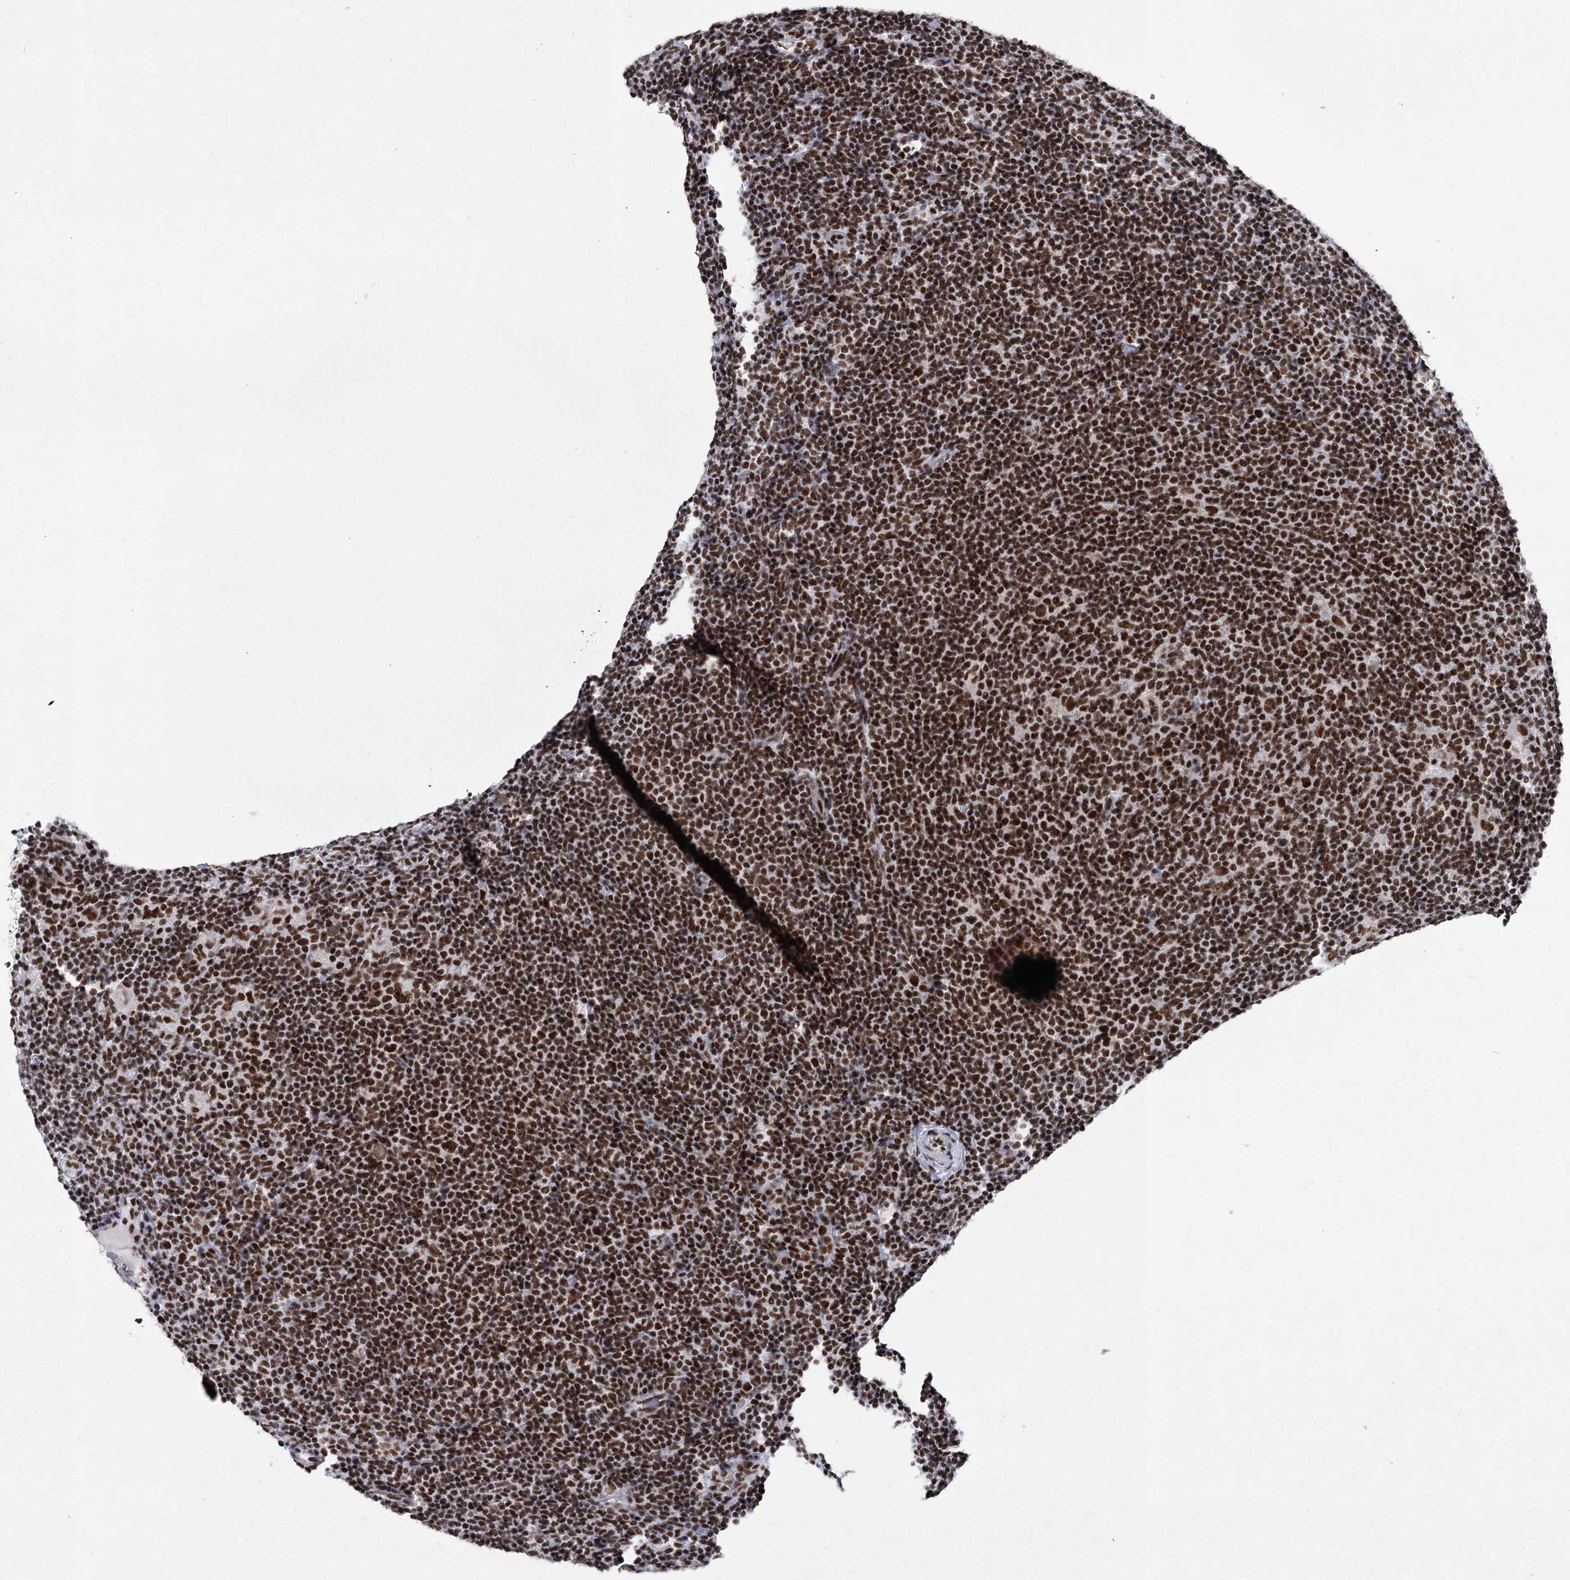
{"staining": {"intensity": "moderate", "quantity": ">75%", "location": "cytoplasmic/membranous"}, "tissue": "lymphoma", "cell_type": "Tumor cells", "image_type": "cancer", "snomed": [{"axis": "morphology", "description": "Hodgkin's disease, NOS"}, {"axis": "topography", "description": "Lymph node"}], "caption": "The micrograph demonstrates immunohistochemical staining of Hodgkin's disease. There is moderate cytoplasmic/membranous expression is appreciated in approximately >75% of tumor cells.", "gene": "SCAF8", "patient": {"sex": "female", "age": 57}}